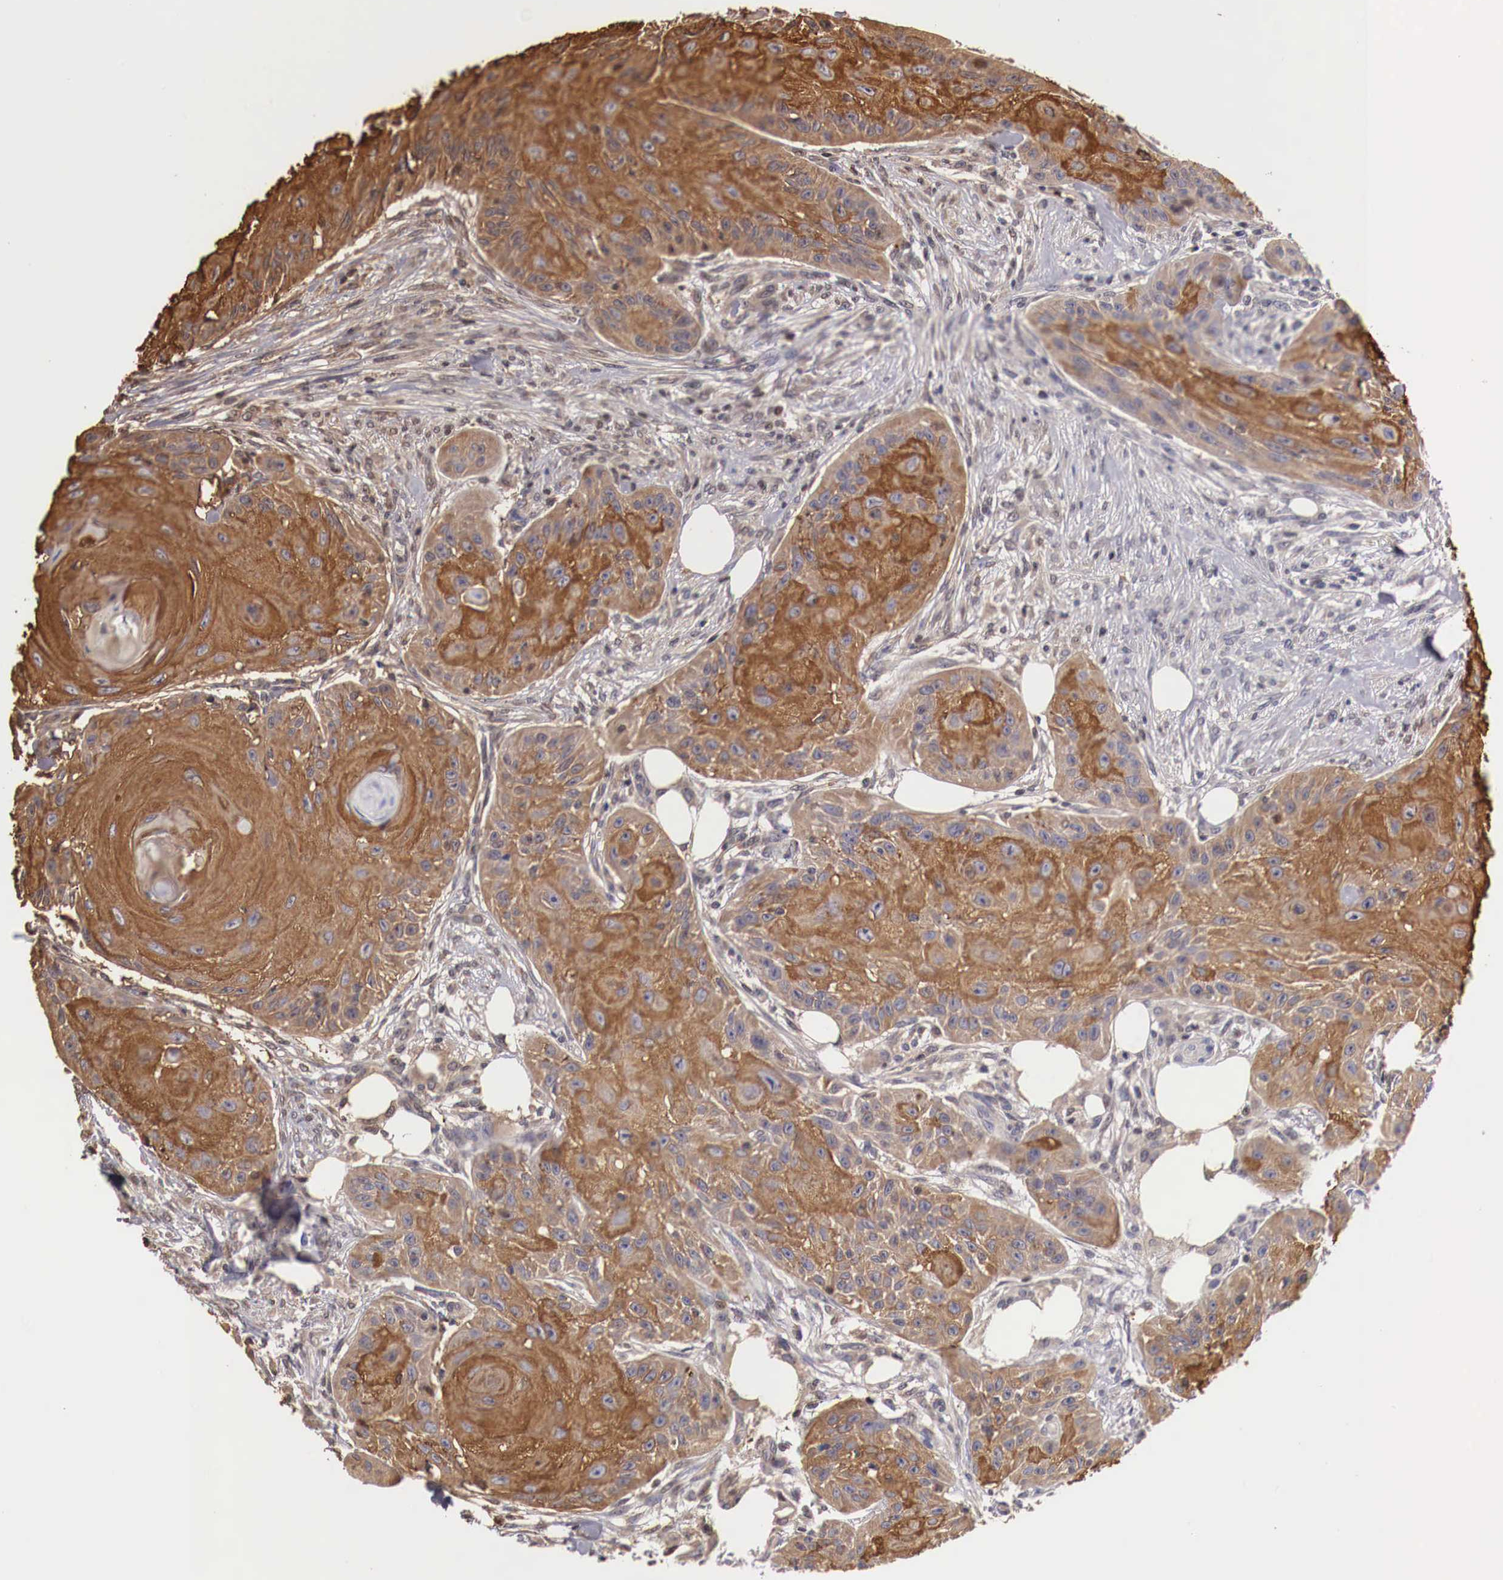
{"staining": {"intensity": "strong", "quantity": ">75%", "location": "cytoplasmic/membranous"}, "tissue": "skin cancer", "cell_type": "Tumor cells", "image_type": "cancer", "snomed": [{"axis": "morphology", "description": "Squamous cell carcinoma, NOS"}, {"axis": "topography", "description": "Skin"}], "caption": "A brown stain labels strong cytoplasmic/membranous expression of a protein in squamous cell carcinoma (skin) tumor cells.", "gene": "PITPNA", "patient": {"sex": "female", "age": 88}}